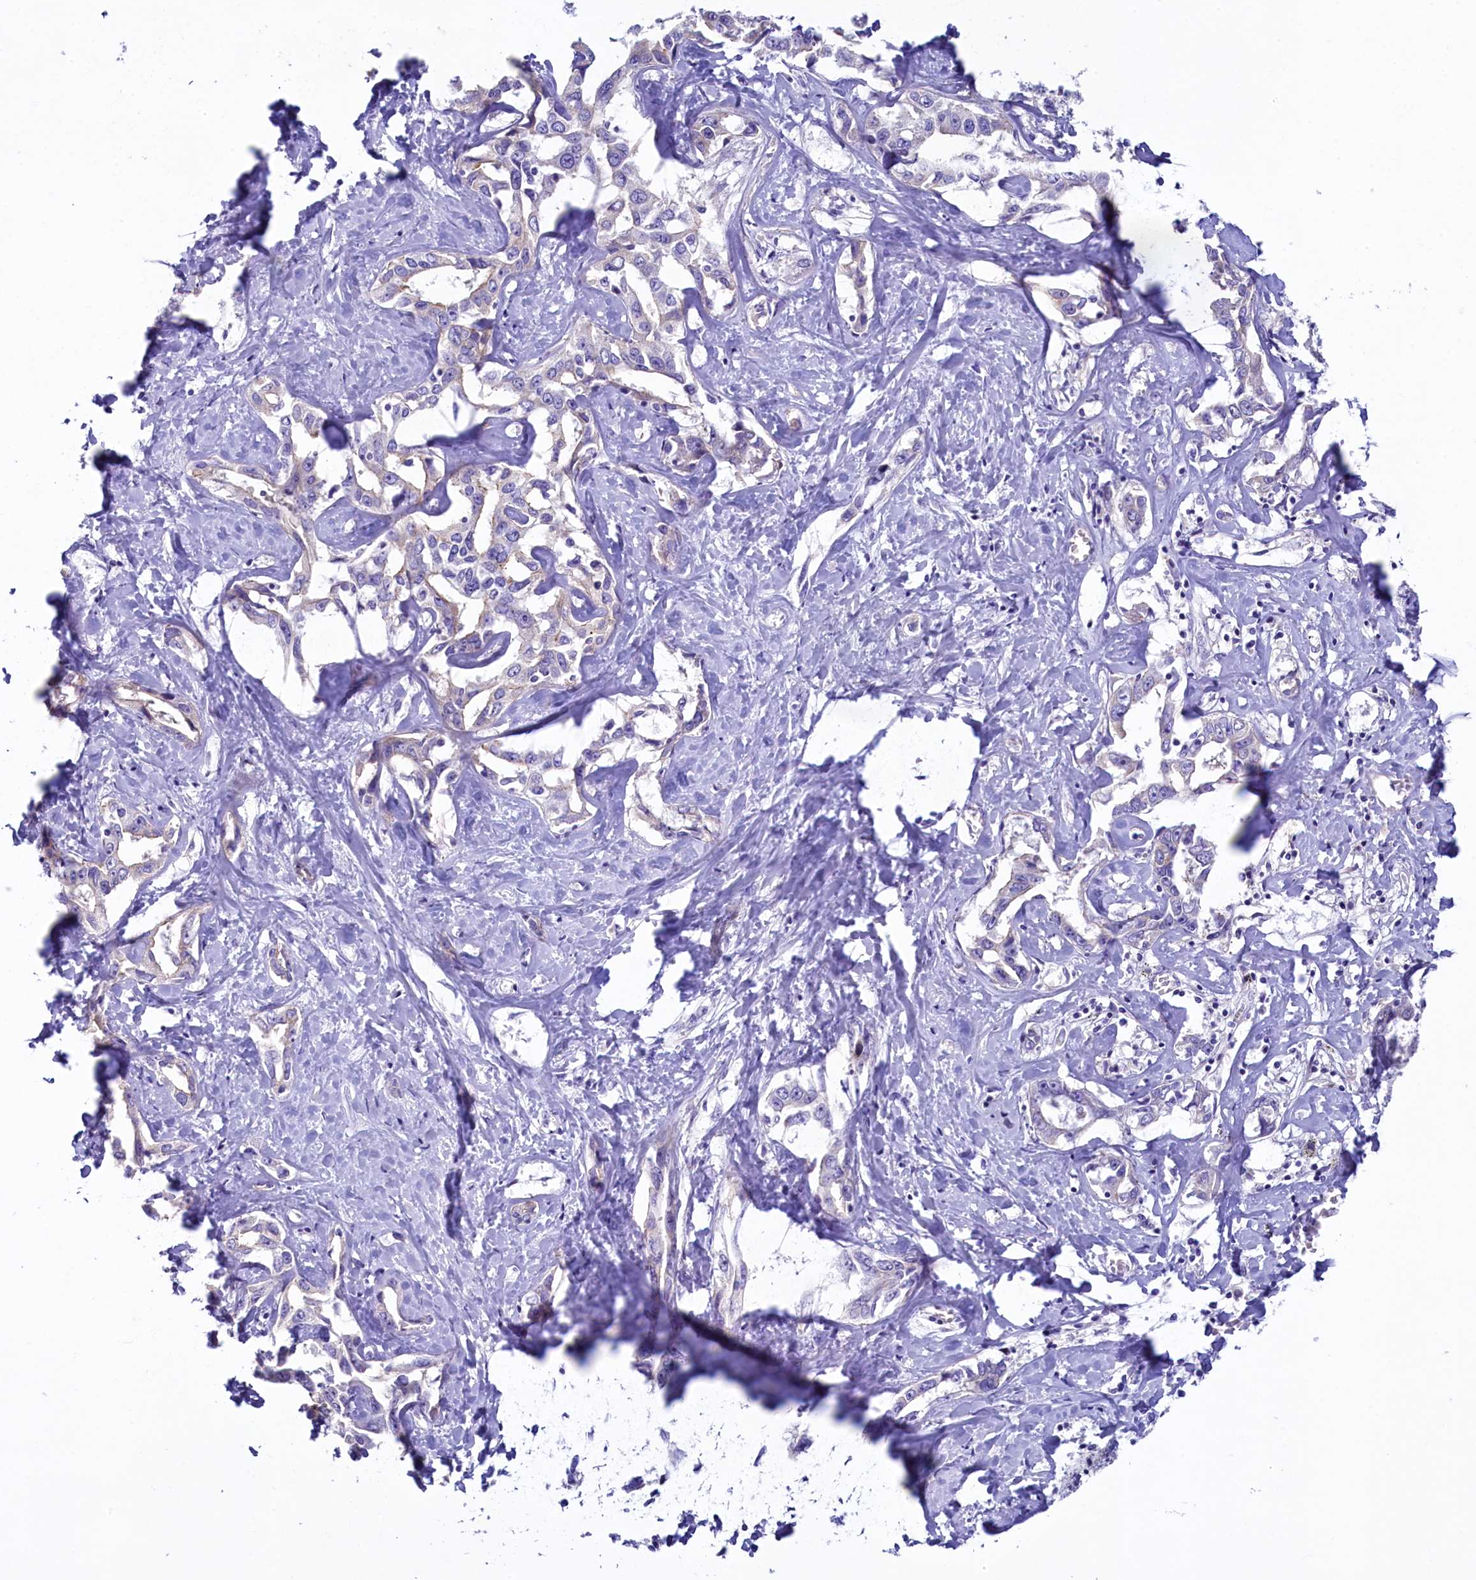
{"staining": {"intensity": "negative", "quantity": "none", "location": "none"}, "tissue": "liver cancer", "cell_type": "Tumor cells", "image_type": "cancer", "snomed": [{"axis": "morphology", "description": "Cholangiocarcinoma"}, {"axis": "topography", "description": "Liver"}], "caption": "The image shows no significant staining in tumor cells of liver cholangiocarcinoma.", "gene": "KRBOX5", "patient": {"sex": "male", "age": 59}}